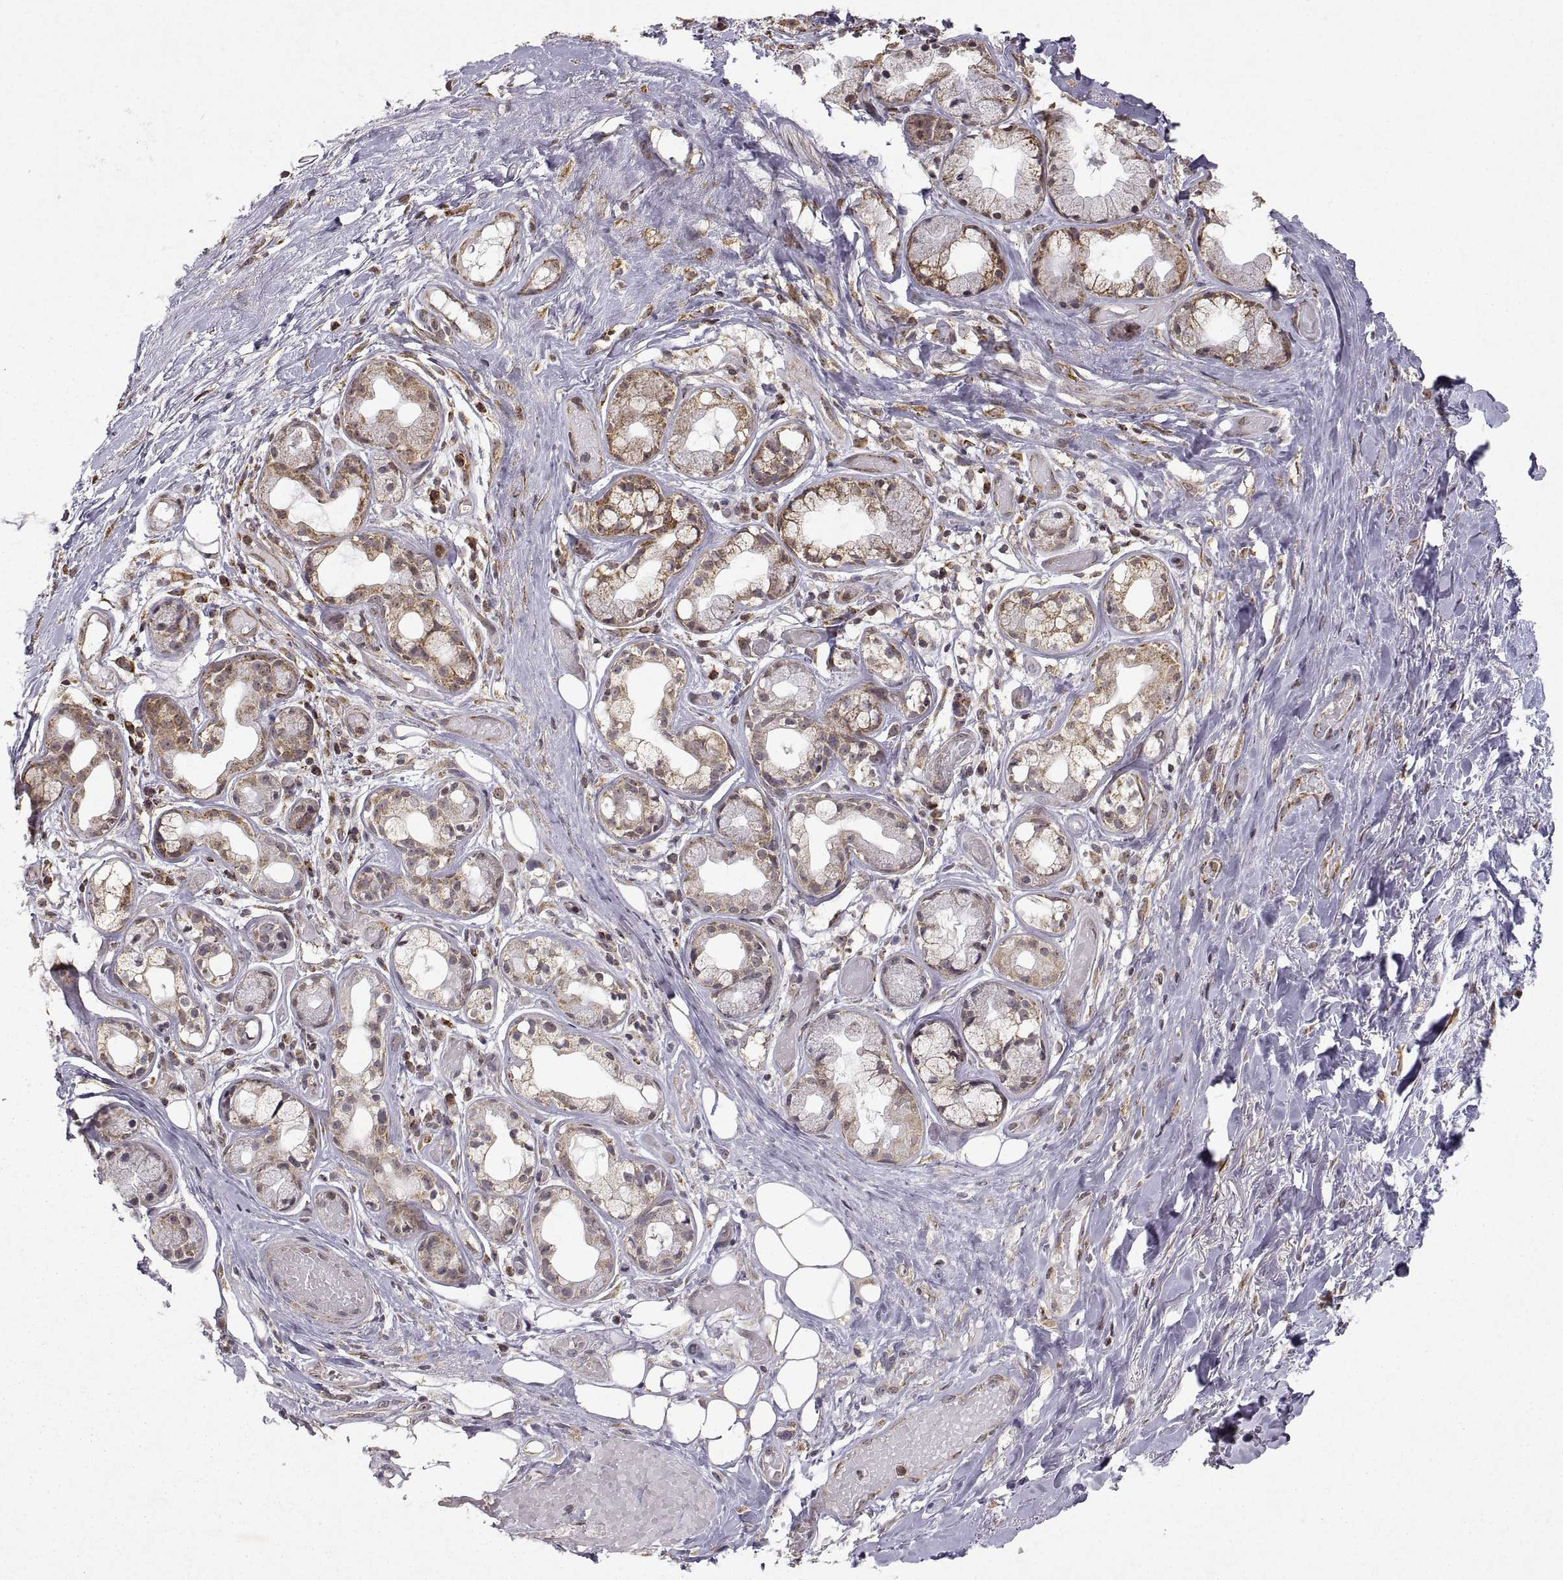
{"staining": {"intensity": "negative", "quantity": "none", "location": "none"}, "tissue": "adipose tissue", "cell_type": "Adipocytes", "image_type": "normal", "snomed": [{"axis": "morphology", "description": "Normal tissue, NOS"}, {"axis": "topography", "description": "Cartilage tissue"}], "caption": "This is a image of immunohistochemistry (IHC) staining of normal adipose tissue, which shows no staining in adipocytes. (Immunohistochemistry, brightfield microscopy, high magnification).", "gene": "MANBAL", "patient": {"sex": "male", "age": 62}}